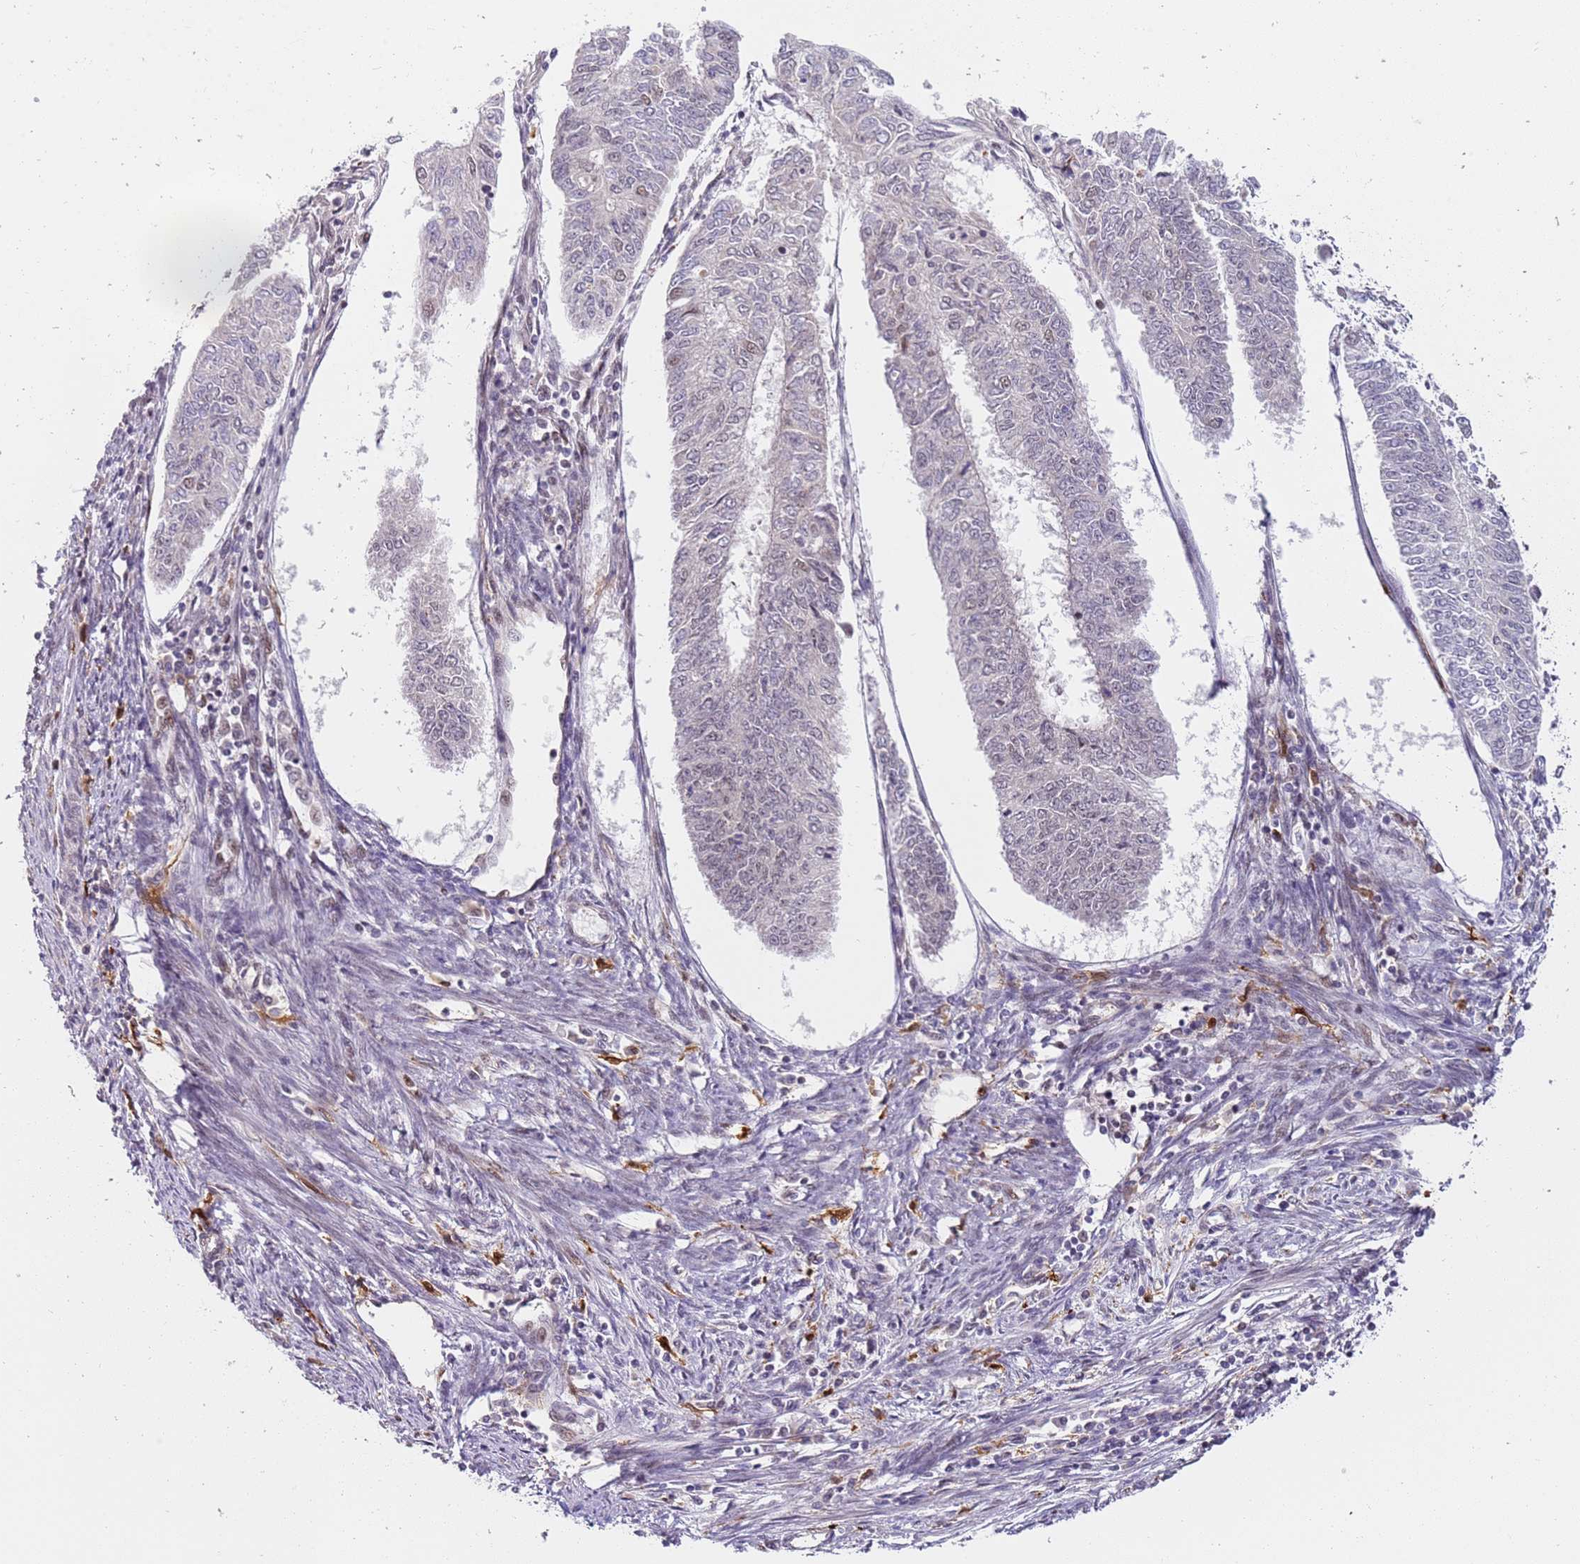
{"staining": {"intensity": "negative", "quantity": "none", "location": "none"}, "tissue": "endometrial cancer", "cell_type": "Tumor cells", "image_type": "cancer", "snomed": [{"axis": "morphology", "description": "Adenocarcinoma, NOS"}, {"axis": "topography", "description": "Endometrium"}], "caption": "IHC of endometrial adenocarcinoma shows no positivity in tumor cells. The staining is performed using DAB brown chromogen with nuclei counter-stained in using hematoxylin.", "gene": "LGALSL", "patient": {"sex": "female", "age": 68}}